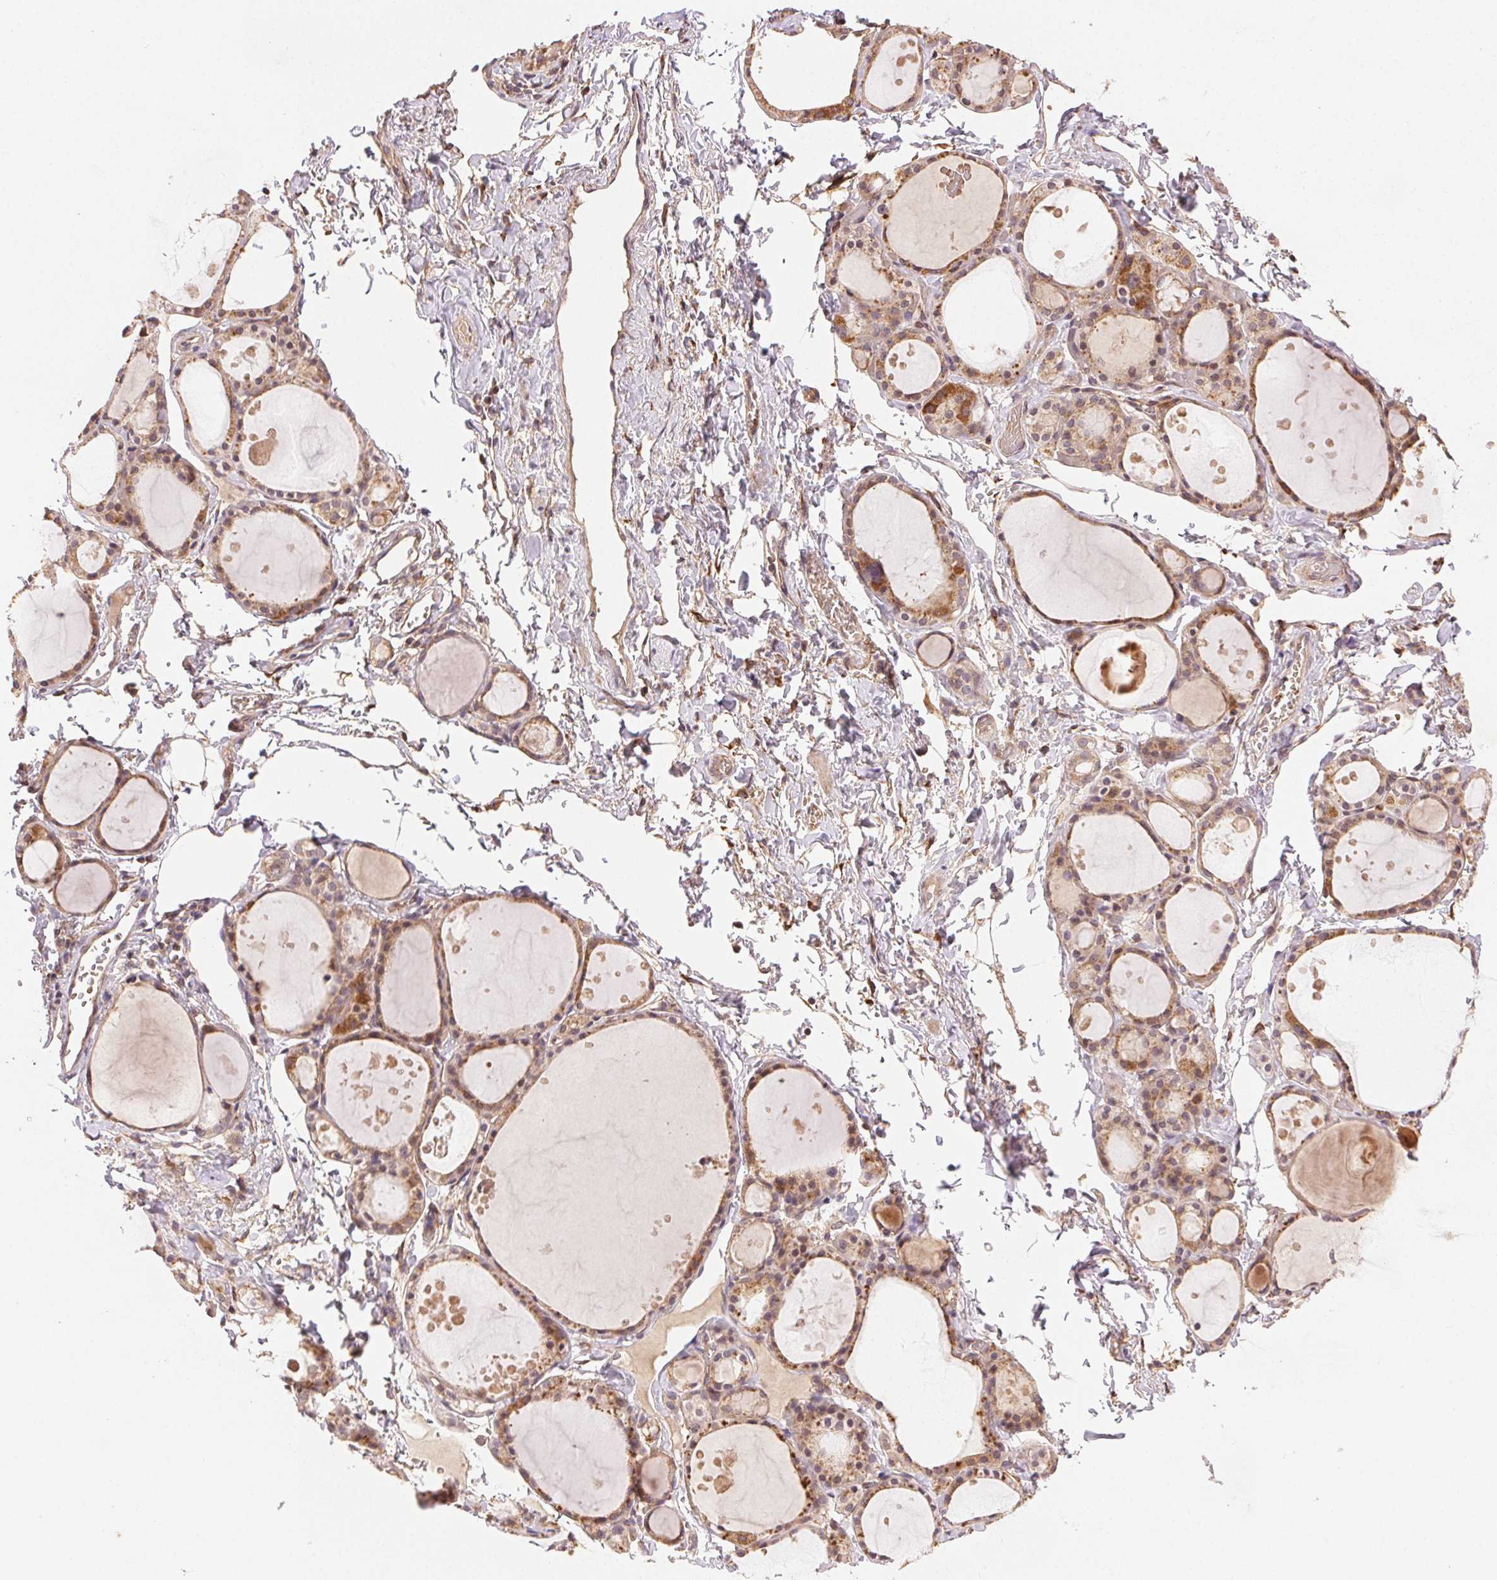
{"staining": {"intensity": "moderate", "quantity": ">75%", "location": "cytoplasmic/membranous"}, "tissue": "thyroid gland", "cell_type": "Glandular cells", "image_type": "normal", "snomed": [{"axis": "morphology", "description": "Normal tissue, NOS"}, {"axis": "topography", "description": "Thyroid gland"}], "caption": "IHC (DAB (3,3'-diaminobenzidine)) staining of unremarkable human thyroid gland displays moderate cytoplasmic/membranous protein positivity in approximately >75% of glandular cells. (brown staining indicates protein expression, while blue staining denotes nuclei).", "gene": "KLHL15", "patient": {"sex": "male", "age": 68}}